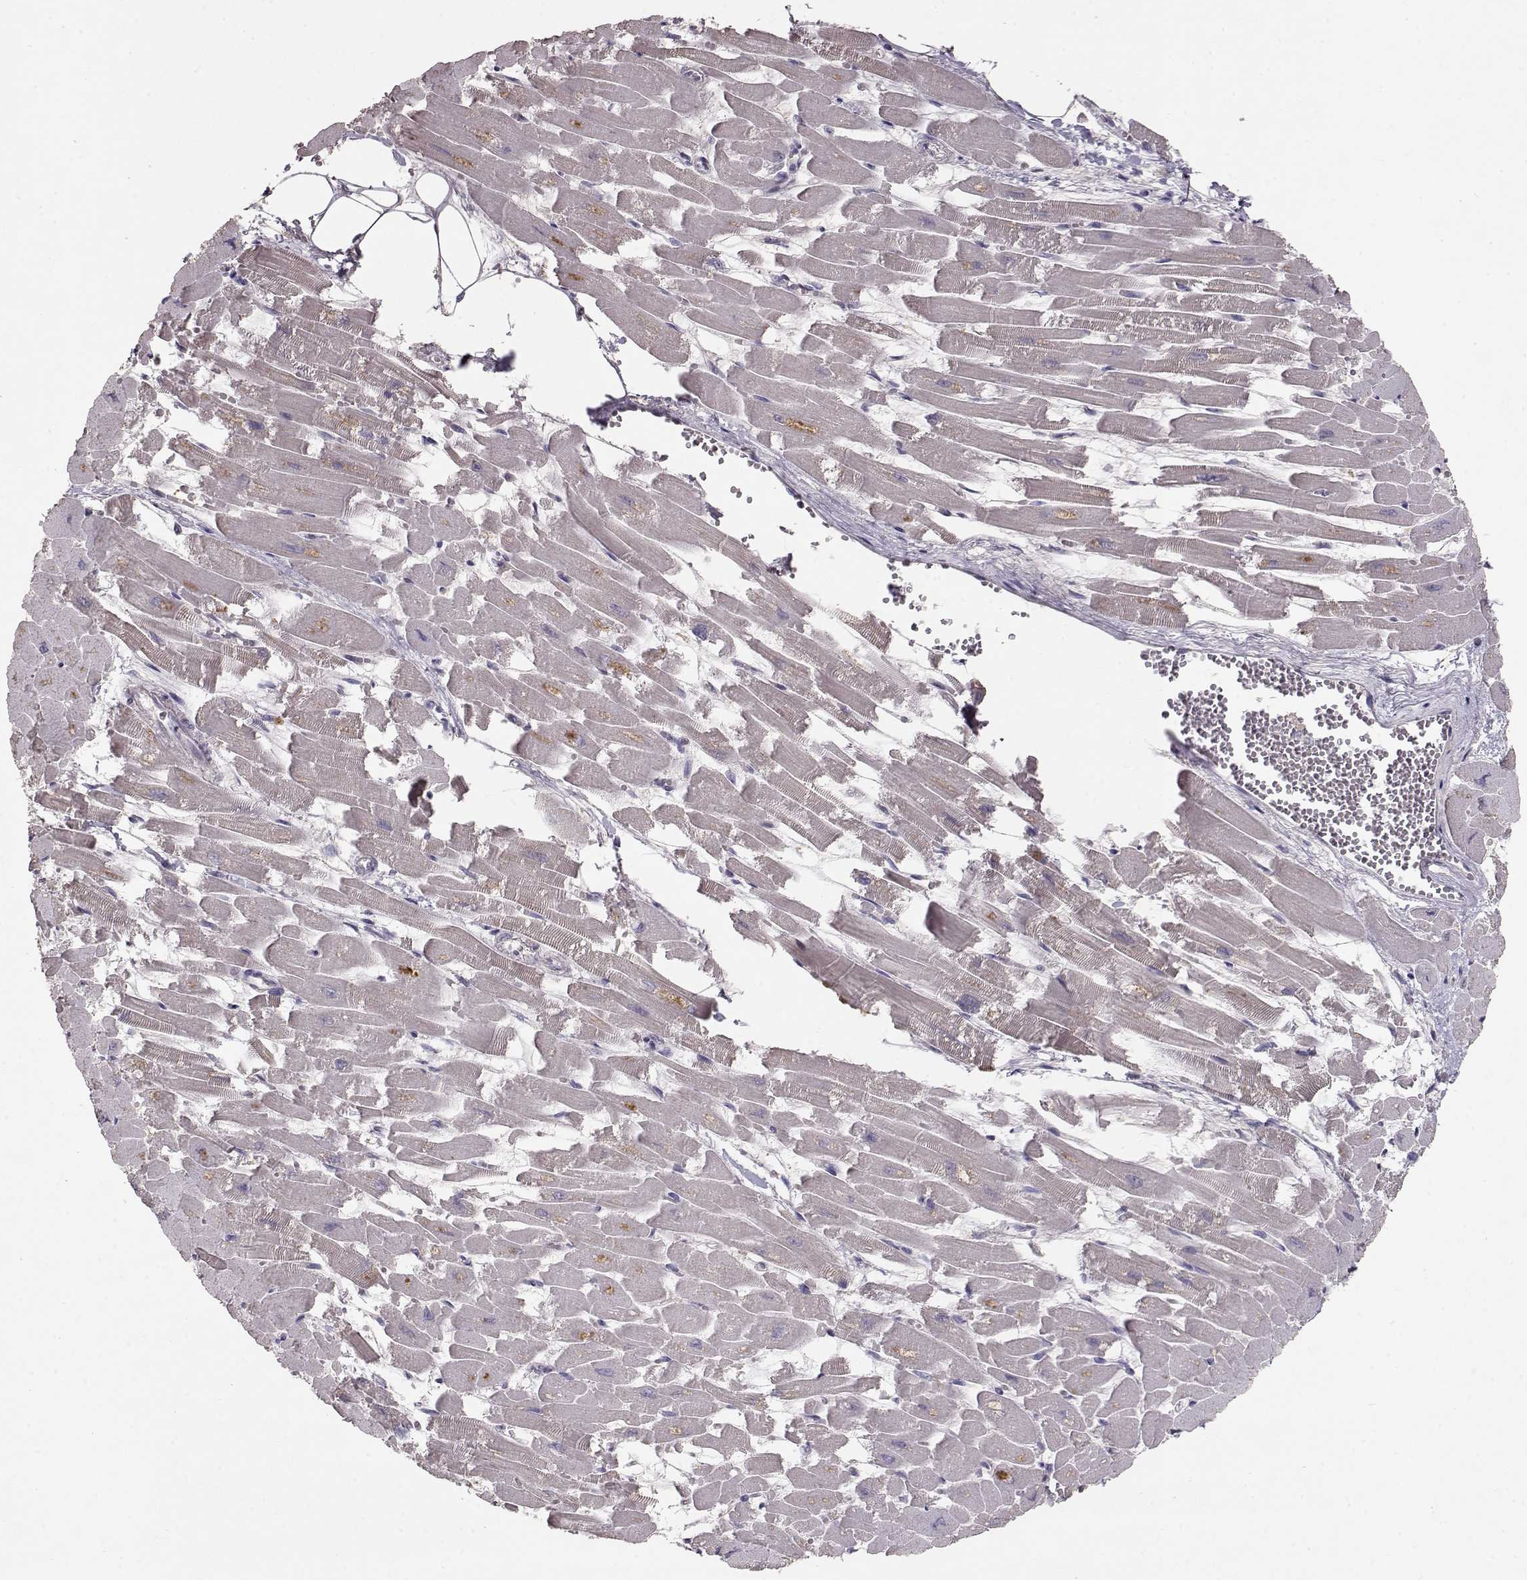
{"staining": {"intensity": "negative", "quantity": "none", "location": "none"}, "tissue": "heart muscle", "cell_type": "Cardiomyocytes", "image_type": "normal", "snomed": [{"axis": "morphology", "description": "Normal tissue, NOS"}, {"axis": "topography", "description": "Heart"}], "caption": "Heart muscle stained for a protein using immunohistochemistry (IHC) exhibits no expression cardiomyocytes.", "gene": "PMCH", "patient": {"sex": "female", "age": 52}}